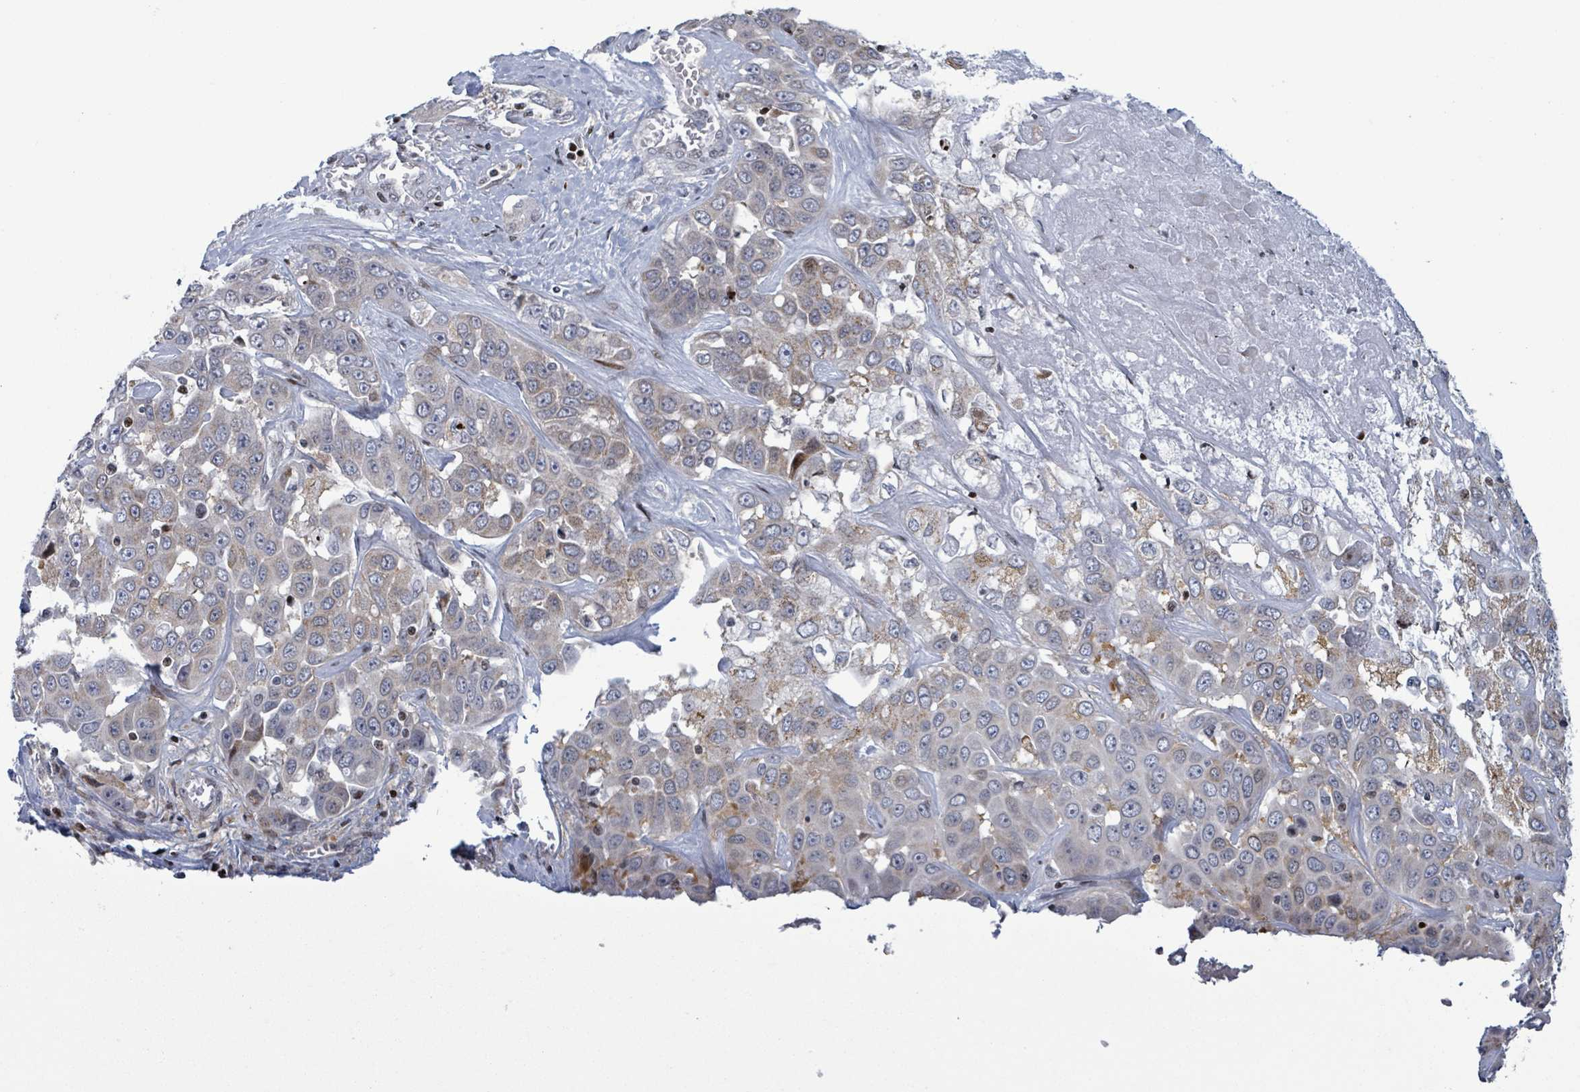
{"staining": {"intensity": "weak", "quantity": "25%-75%", "location": "cytoplasmic/membranous"}, "tissue": "liver cancer", "cell_type": "Tumor cells", "image_type": "cancer", "snomed": [{"axis": "morphology", "description": "Cholangiocarcinoma"}, {"axis": "topography", "description": "Liver"}], "caption": "Approximately 25%-75% of tumor cells in human cholangiocarcinoma (liver) exhibit weak cytoplasmic/membranous protein expression as visualized by brown immunohistochemical staining.", "gene": "FNDC4", "patient": {"sex": "female", "age": 52}}